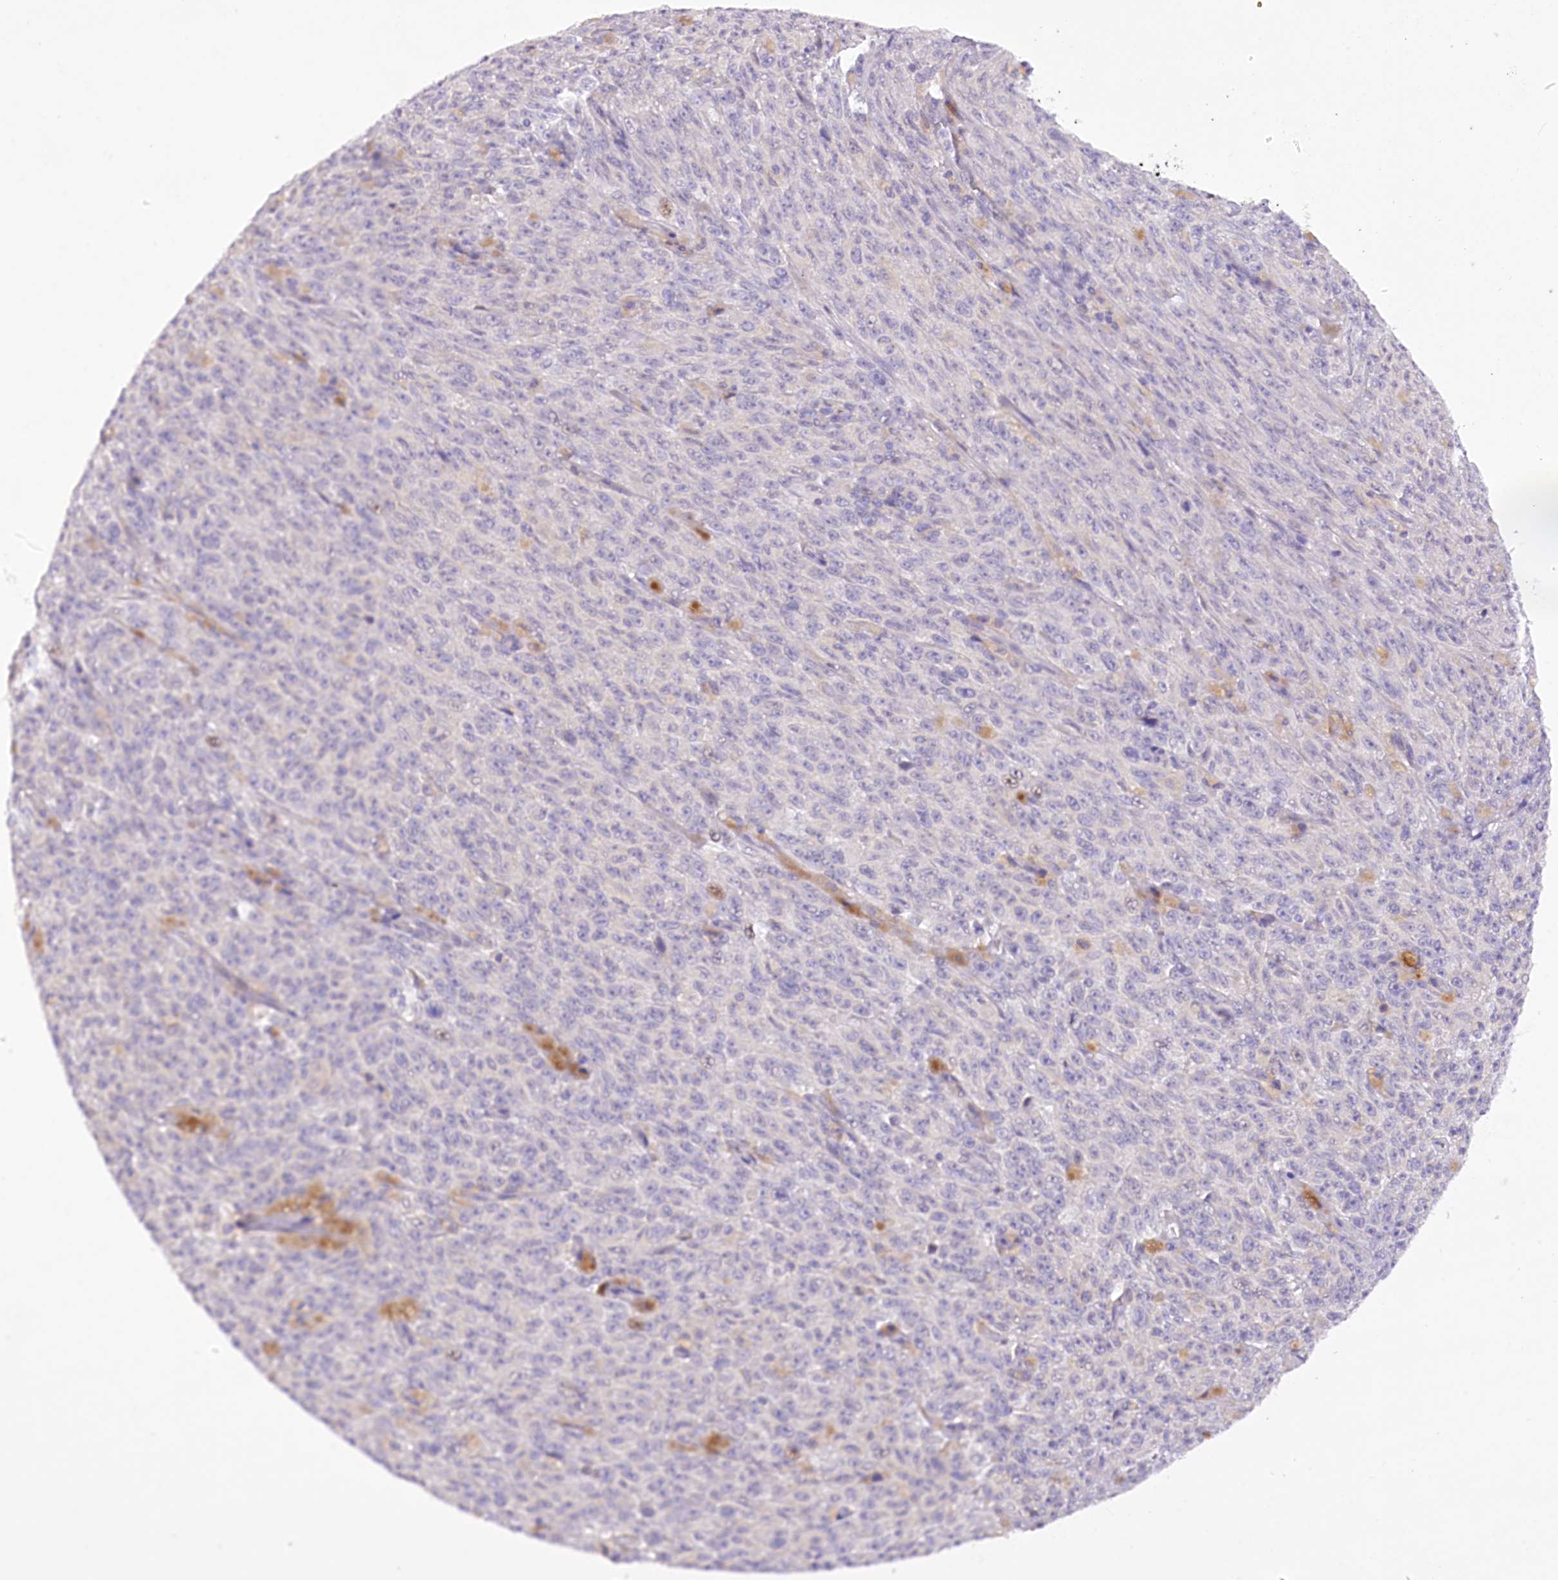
{"staining": {"intensity": "negative", "quantity": "none", "location": "none"}, "tissue": "melanoma", "cell_type": "Tumor cells", "image_type": "cancer", "snomed": [{"axis": "morphology", "description": "Malignant melanoma, NOS"}, {"axis": "topography", "description": "Skin"}], "caption": "This is an immunohistochemistry (IHC) photomicrograph of human malignant melanoma. There is no positivity in tumor cells.", "gene": "DCUN1D1", "patient": {"sex": "female", "age": 82}}